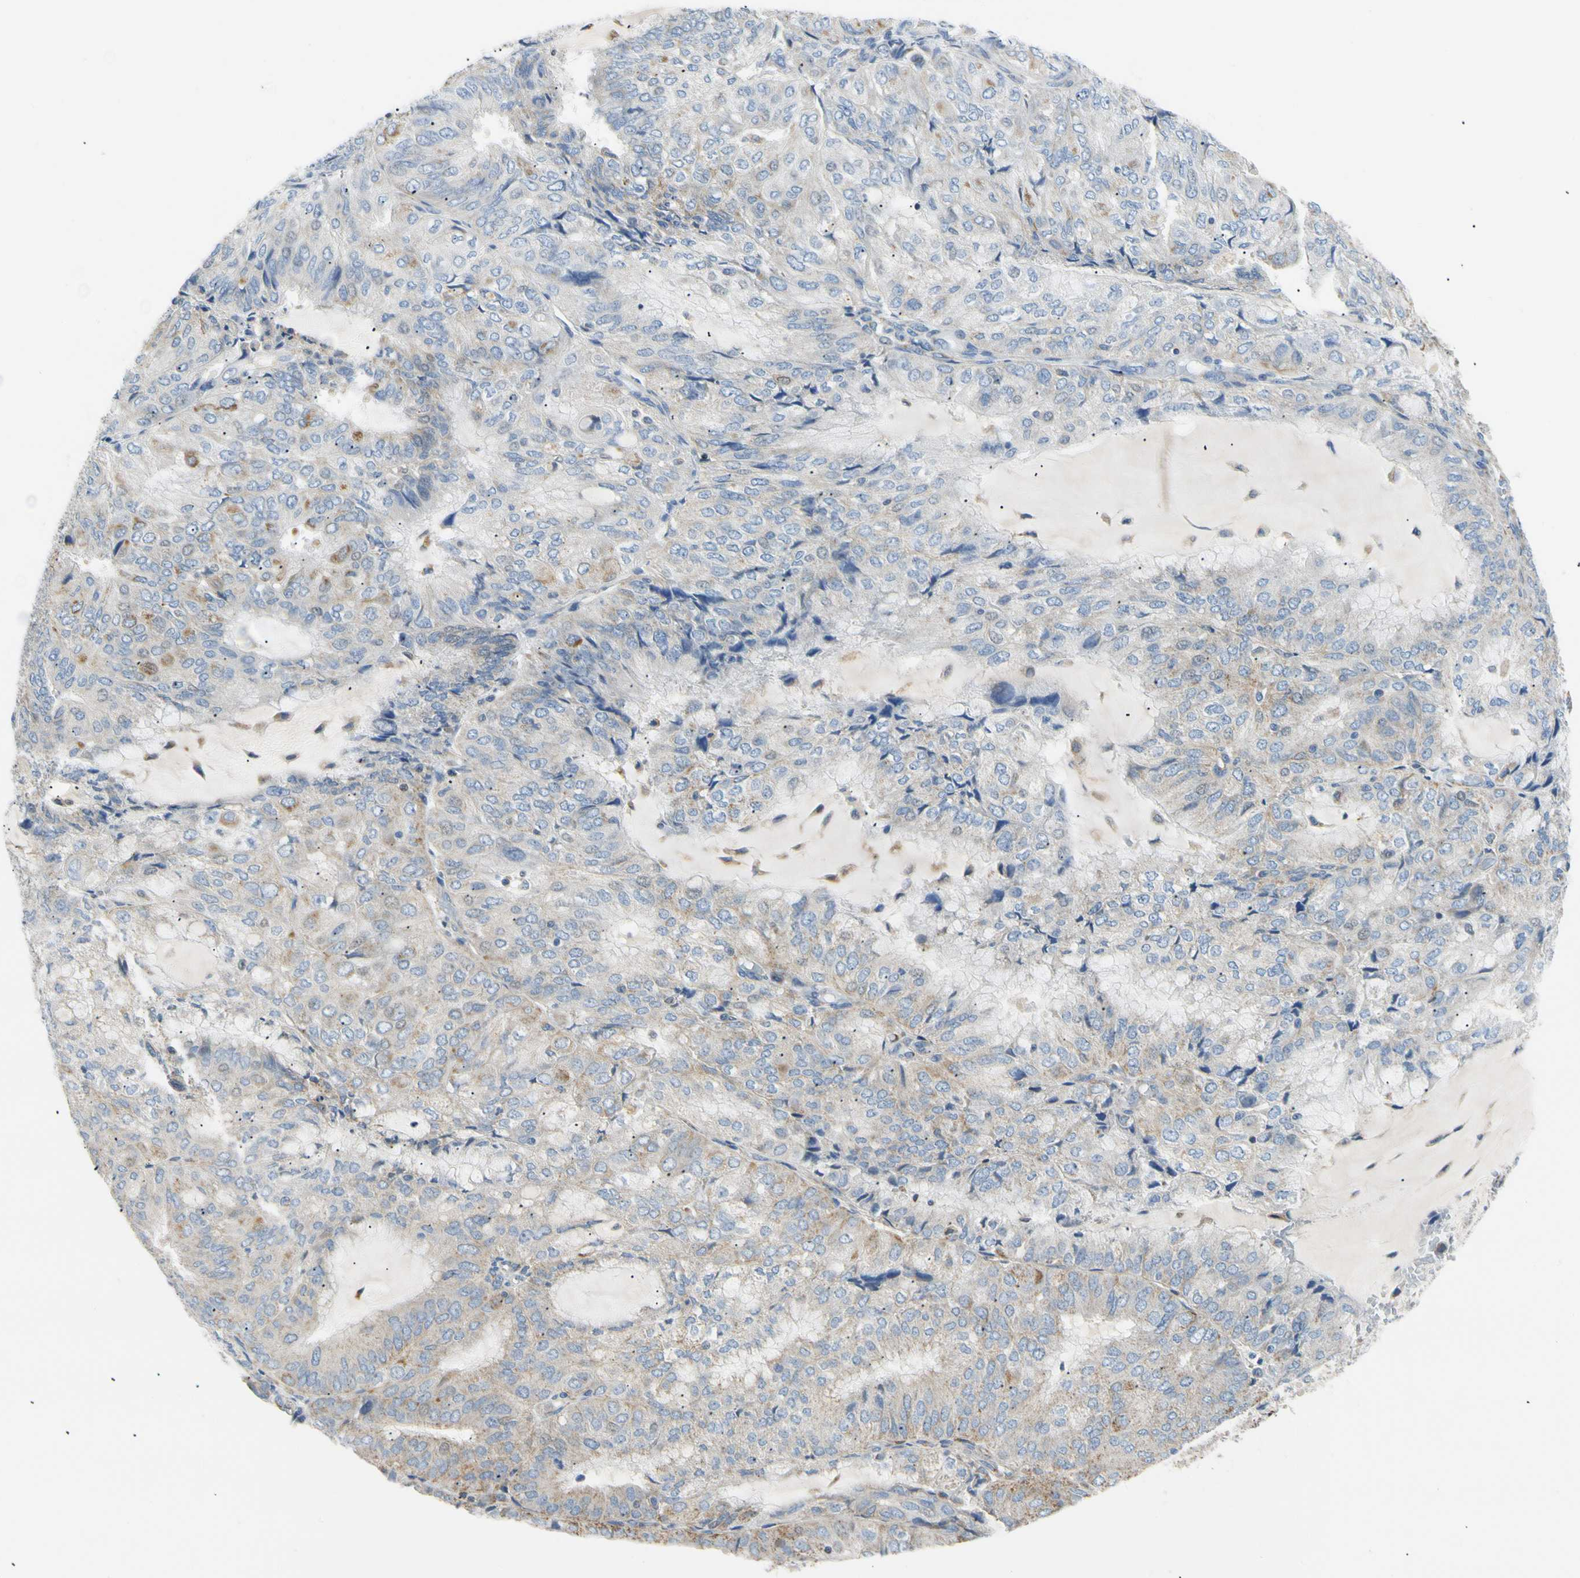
{"staining": {"intensity": "moderate", "quantity": "25%-75%", "location": "cytoplasmic/membranous"}, "tissue": "endometrial cancer", "cell_type": "Tumor cells", "image_type": "cancer", "snomed": [{"axis": "morphology", "description": "Adenocarcinoma, NOS"}, {"axis": "topography", "description": "Endometrium"}], "caption": "An immunohistochemistry histopathology image of neoplastic tissue is shown. Protein staining in brown highlights moderate cytoplasmic/membranous positivity in adenocarcinoma (endometrial) within tumor cells. The staining is performed using DAB (3,3'-diaminobenzidine) brown chromogen to label protein expression. The nuclei are counter-stained blue using hematoxylin.", "gene": "ACAT1", "patient": {"sex": "female", "age": 81}}